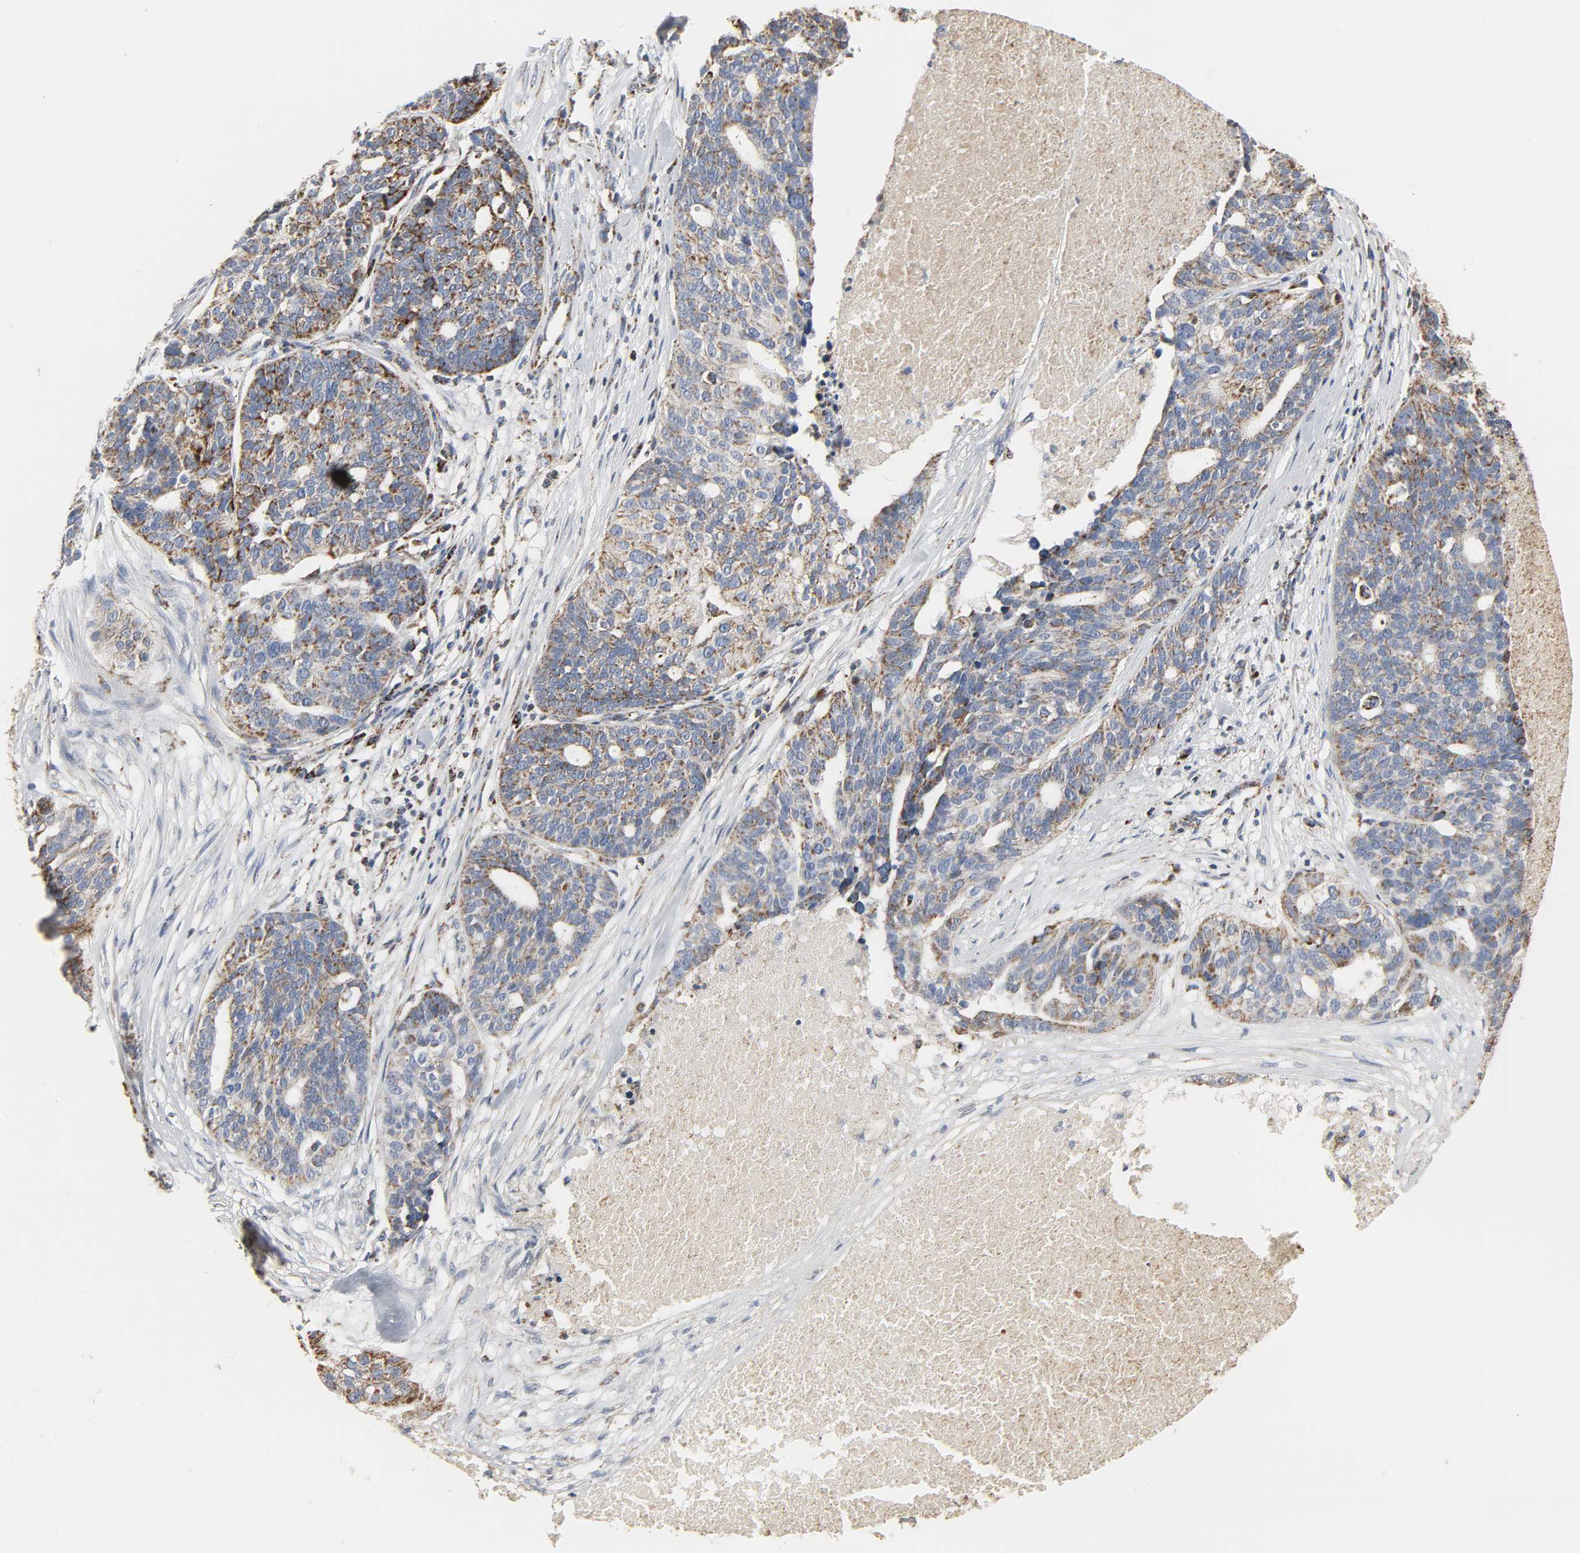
{"staining": {"intensity": "moderate", "quantity": ">75%", "location": "cytoplasmic/membranous"}, "tissue": "ovarian cancer", "cell_type": "Tumor cells", "image_type": "cancer", "snomed": [{"axis": "morphology", "description": "Cystadenocarcinoma, serous, NOS"}, {"axis": "topography", "description": "Ovary"}], "caption": "Ovarian cancer (serous cystadenocarcinoma) was stained to show a protein in brown. There is medium levels of moderate cytoplasmic/membranous staining in approximately >75% of tumor cells. (IHC, brightfield microscopy, high magnification).", "gene": "ACAT1", "patient": {"sex": "female", "age": 59}}